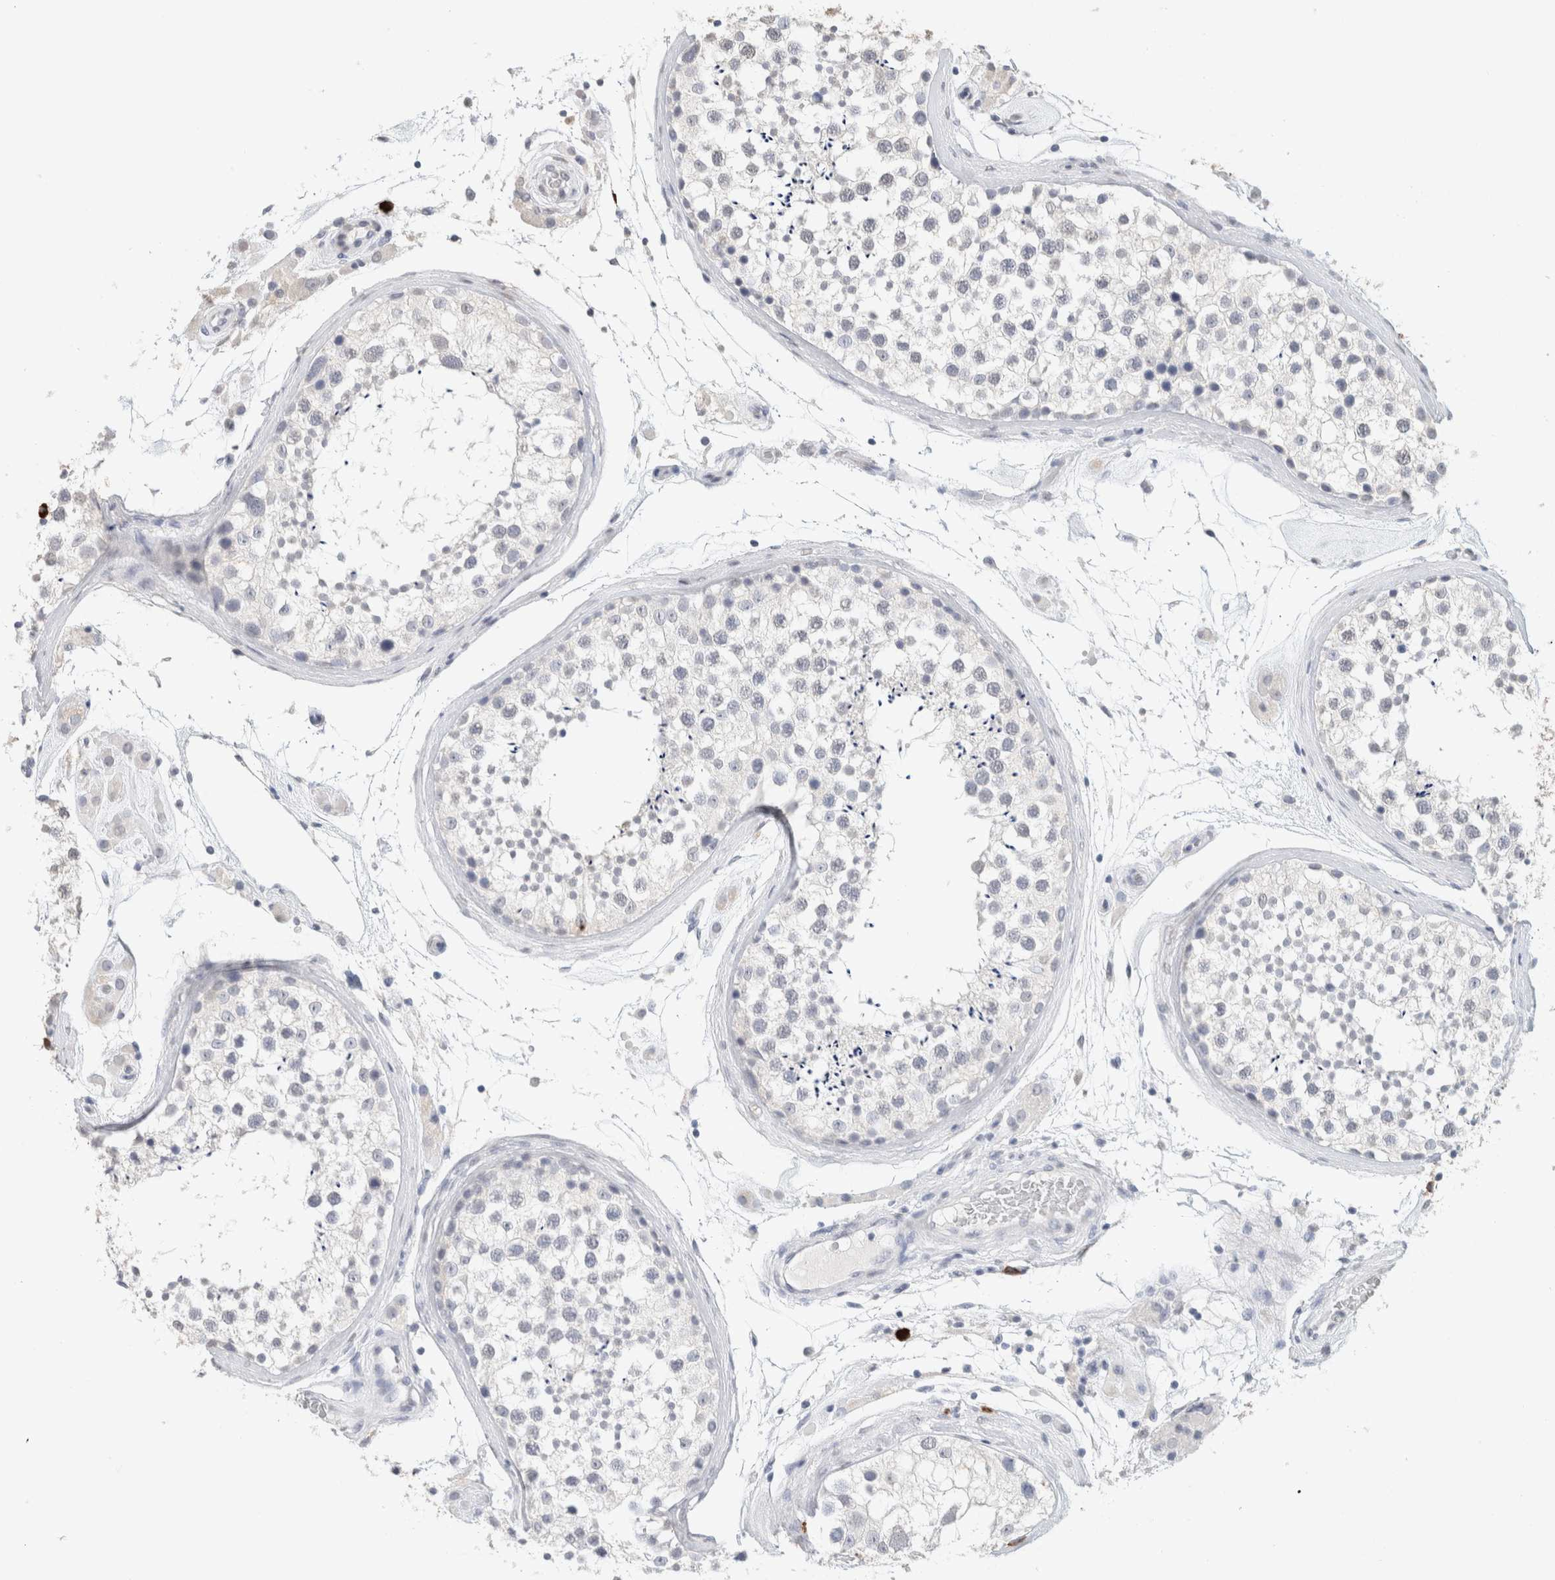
{"staining": {"intensity": "negative", "quantity": "none", "location": "none"}, "tissue": "testis", "cell_type": "Cells in seminiferous ducts", "image_type": "normal", "snomed": [{"axis": "morphology", "description": "Normal tissue, NOS"}, {"axis": "topography", "description": "Testis"}], "caption": "IHC of normal testis shows no positivity in cells in seminiferous ducts. (Brightfield microscopy of DAB (3,3'-diaminobenzidine) immunohistochemistry at high magnification).", "gene": "CD80", "patient": {"sex": "male", "age": 46}}